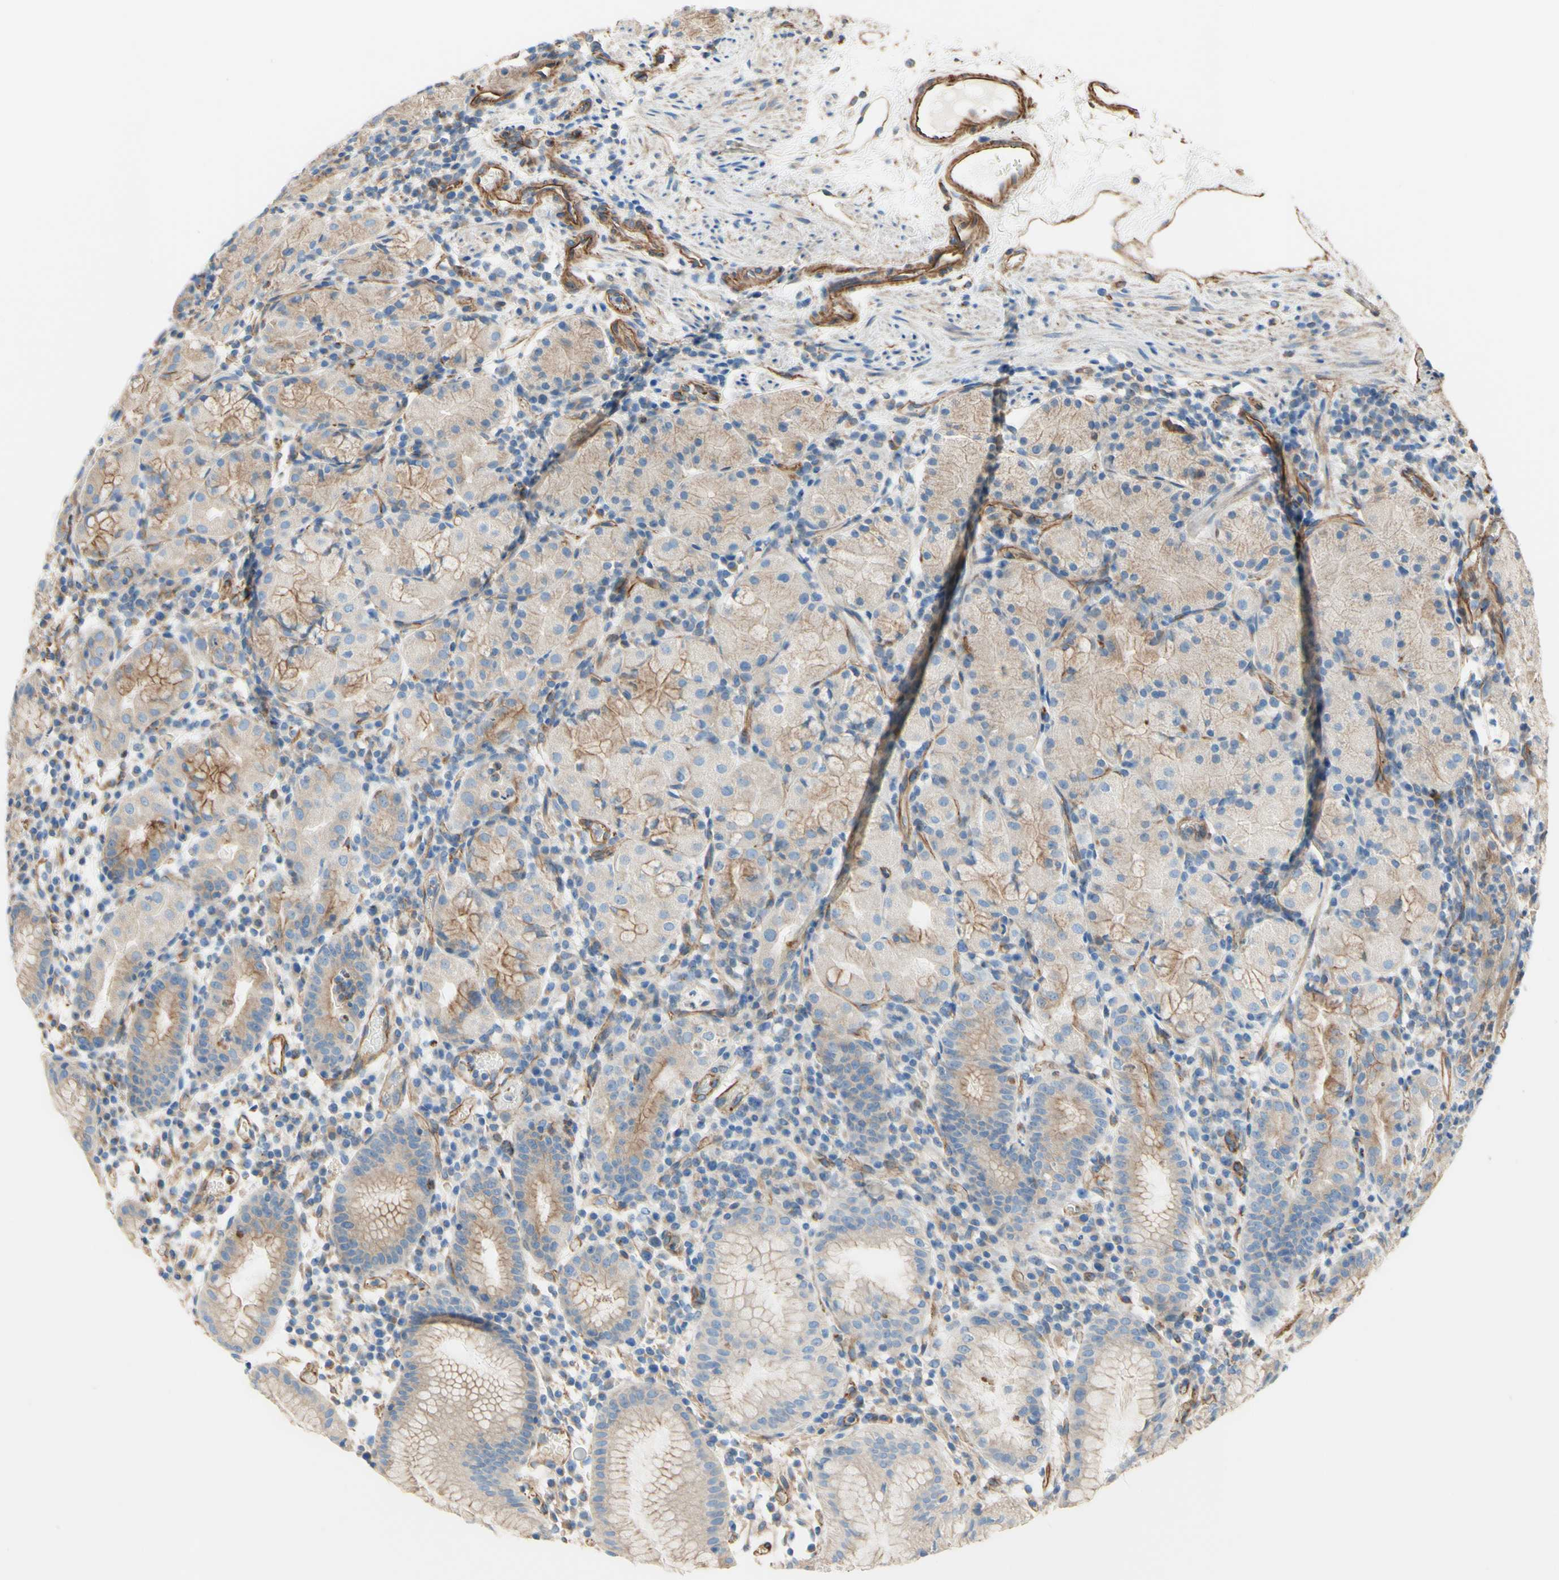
{"staining": {"intensity": "weak", "quantity": ">75%", "location": "cytoplasmic/membranous"}, "tissue": "stomach", "cell_type": "Glandular cells", "image_type": "normal", "snomed": [{"axis": "morphology", "description": "Normal tissue, NOS"}, {"axis": "topography", "description": "Stomach"}, {"axis": "topography", "description": "Stomach, lower"}], "caption": "Stomach stained for a protein (brown) demonstrates weak cytoplasmic/membranous positive staining in about >75% of glandular cells.", "gene": "ENDOD1", "patient": {"sex": "female", "age": 75}}